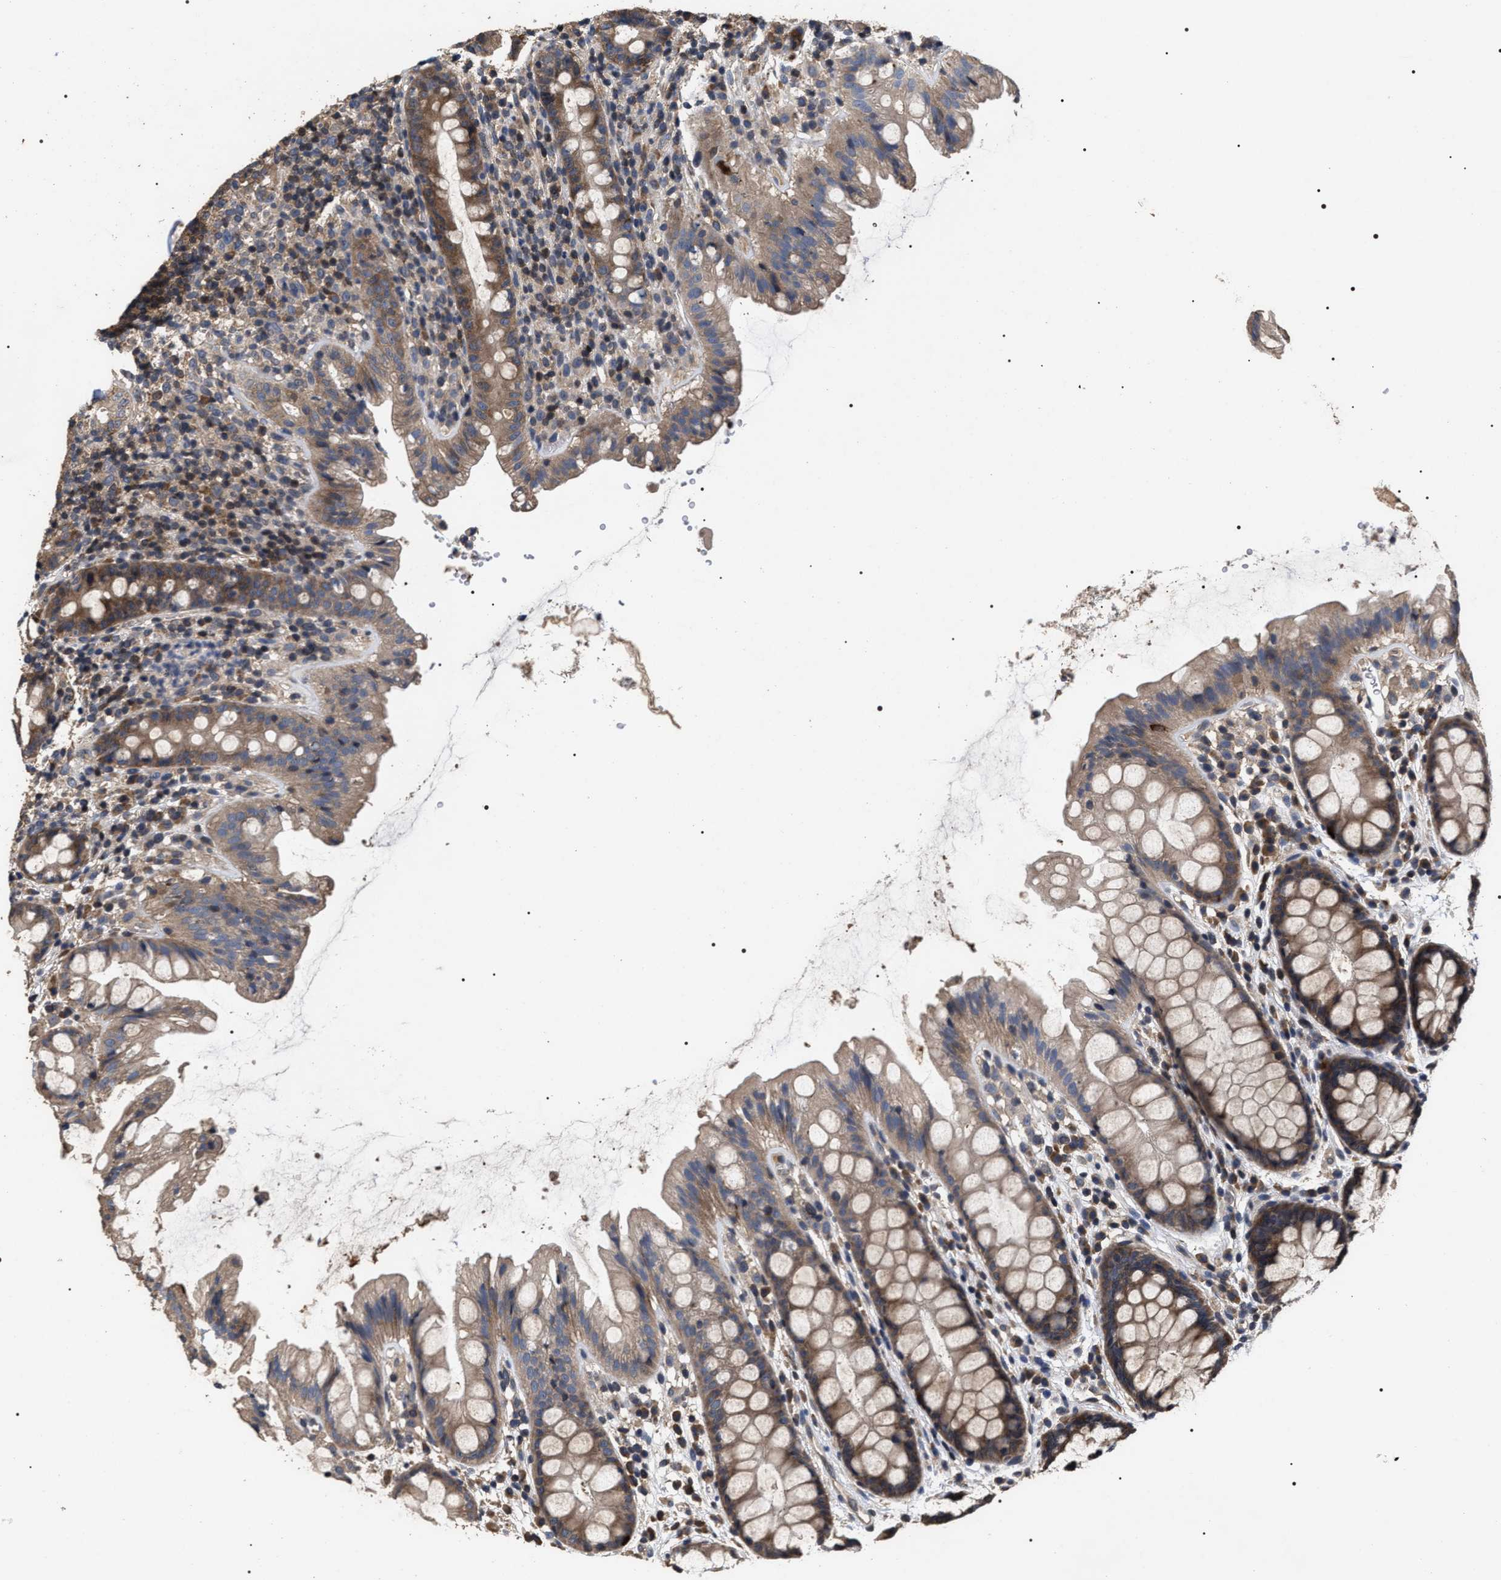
{"staining": {"intensity": "moderate", "quantity": "25%-75%", "location": "cytoplasmic/membranous"}, "tissue": "rectum", "cell_type": "Glandular cells", "image_type": "normal", "snomed": [{"axis": "morphology", "description": "Normal tissue, NOS"}, {"axis": "topography", "description": "Rectum"}], "caption": "Rectum stained with a brown dye reveals moderate cytoplasmic/membranous positive positivity in about 25%-75% of glandular cells.", "gene": "UPF3A", "patient": {"sex": "female", "age": 65}}